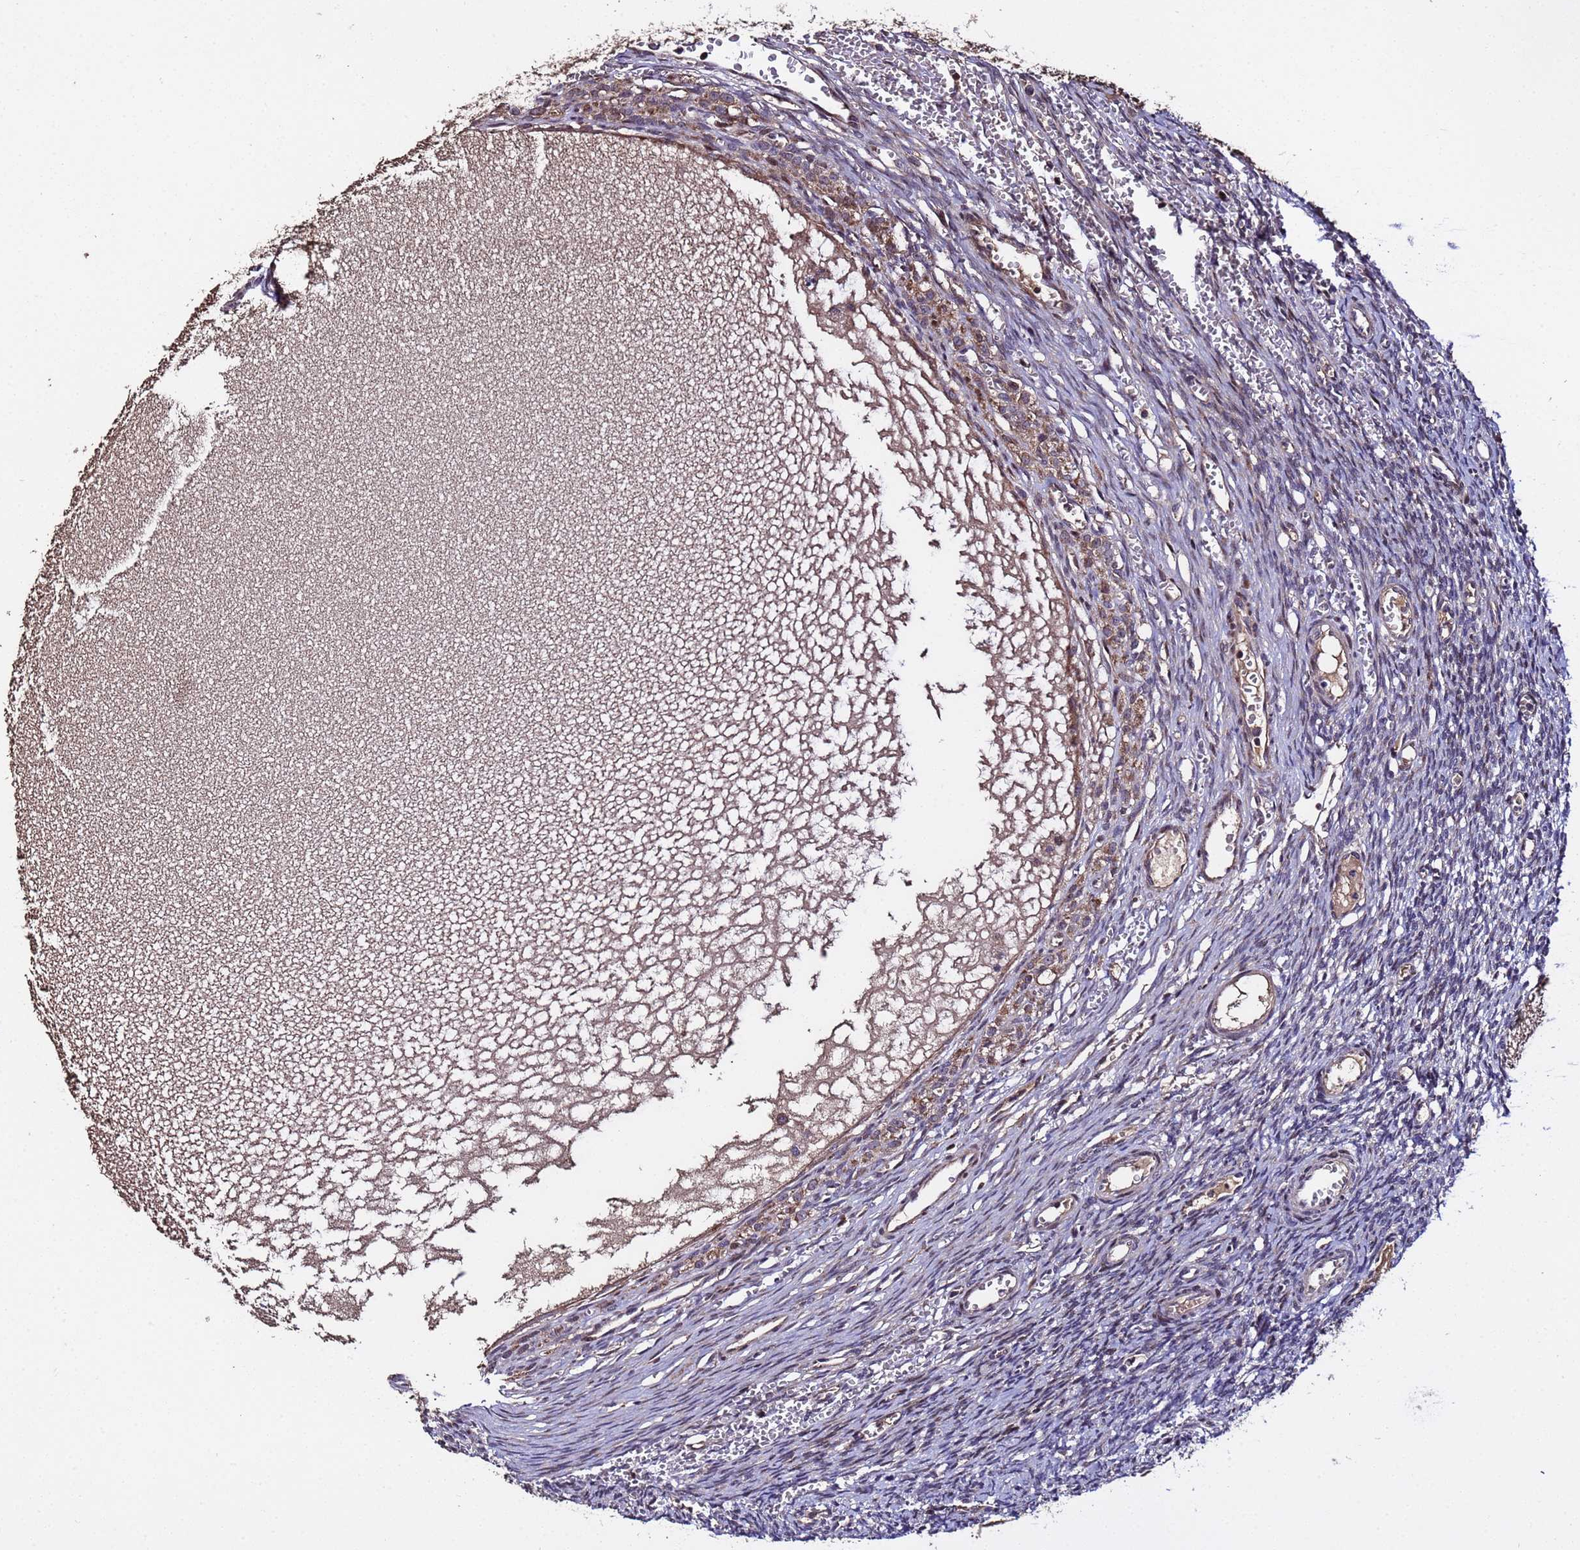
{"staining": {"intensity": "negative", "quantity": "none", "location": "none"}, "tissue": "ovary", "cell_type": "Ovarian stroma cells", "image_type": "normal", "snomed": [{"axis": "morphology", "description": "Normal tissue, NOS"}, {"axis": "topography", "description": "Ovary"}], "caption": "Immunohistochemical staining of normal human ovary displays no significant staining in ovarian stroma cells.", "gene": "WNK4", "patient": {"sex": "female", "age": 39}}